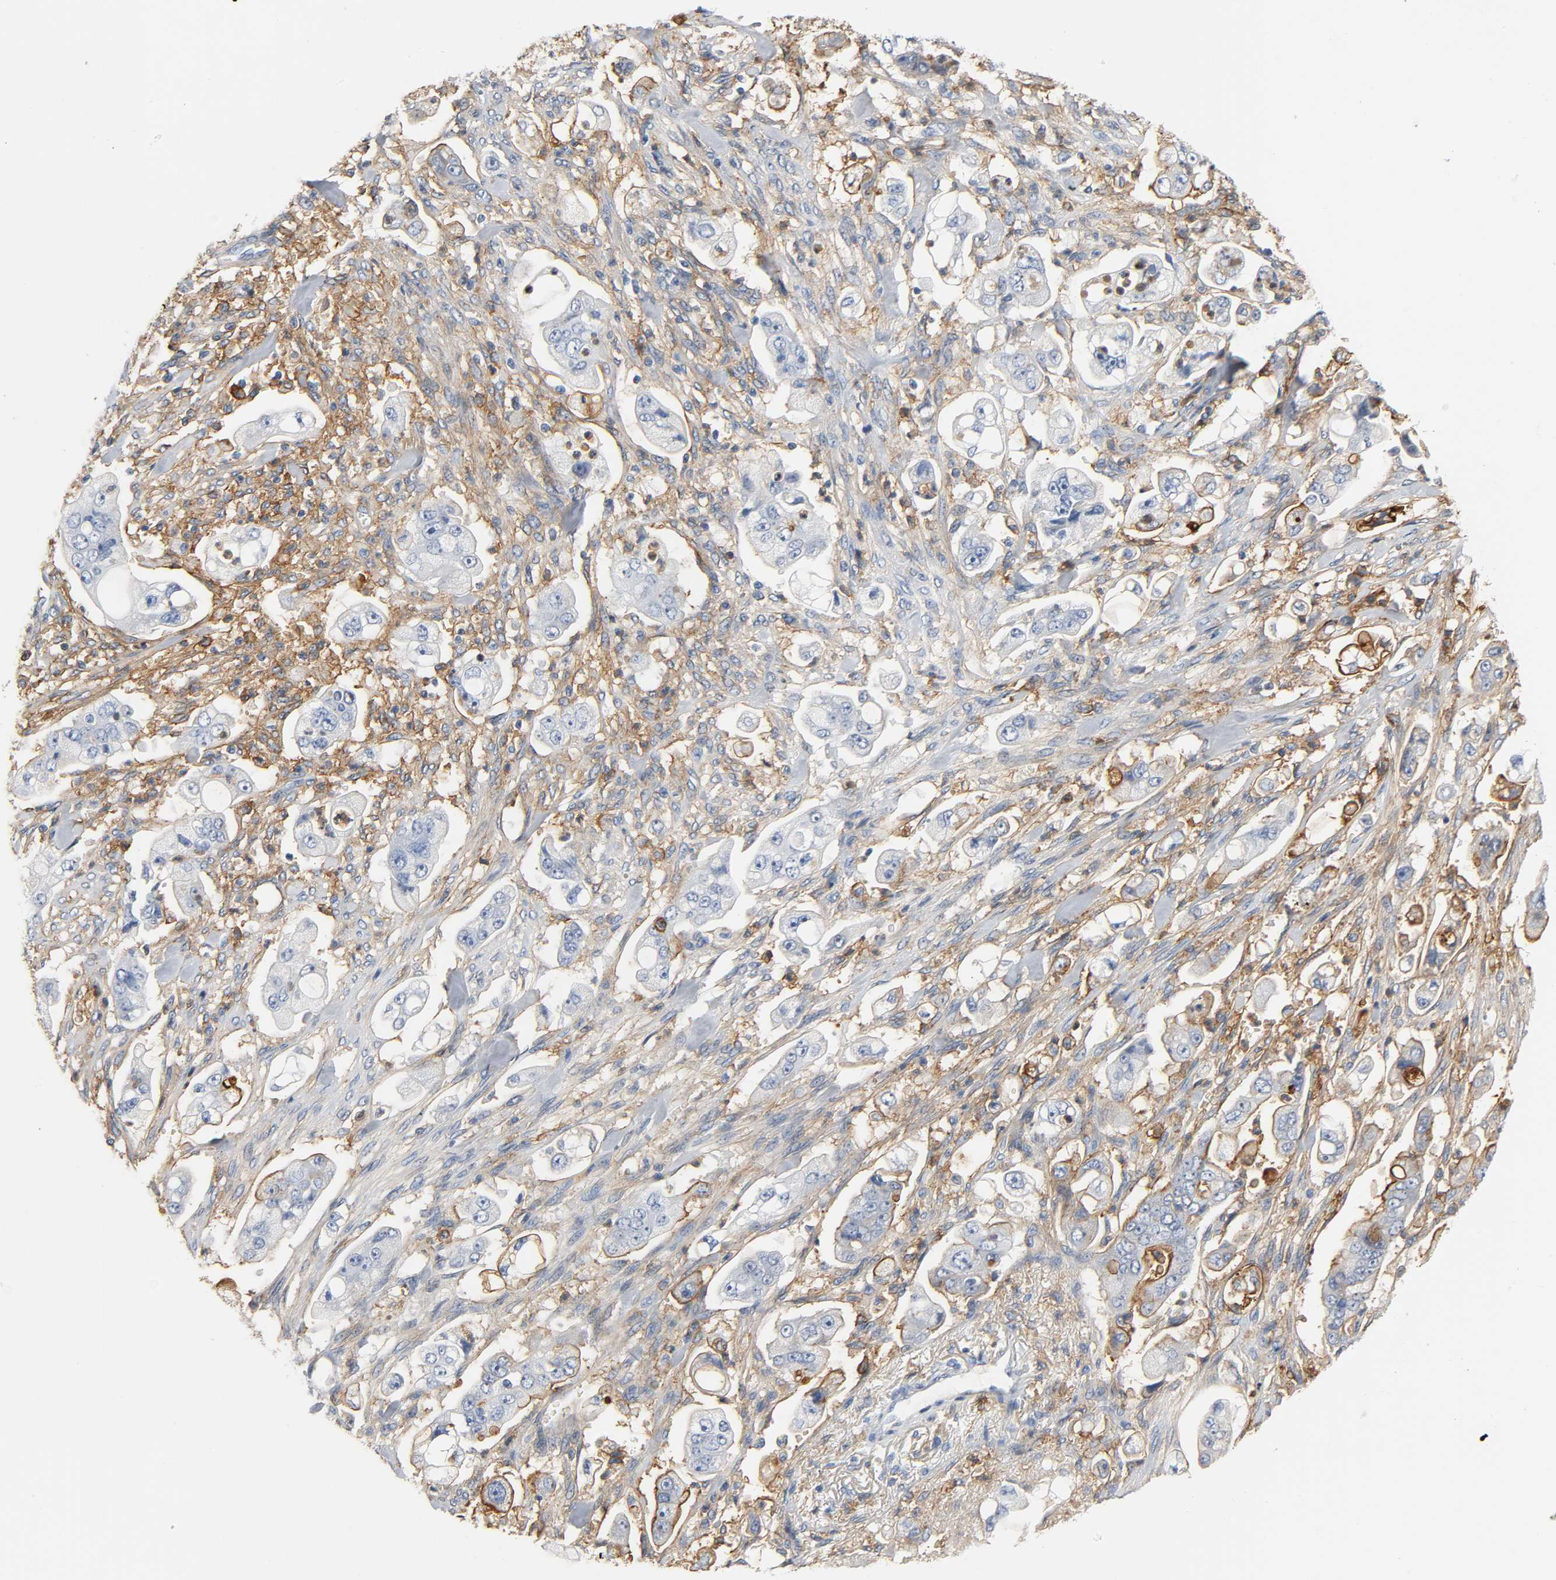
{"staining": {"intensity": "weak", "quantity": "<25%", "location": "cytoplasmic/membranous"}, "tissue": "stomach cancer", "cell_type": "Tumor cells", "image_type": "cancer", "snomed": [{"axis": "morphology", "description": "Adenocarcinoma, NOS"}, {"axis": "topography", "description": "Stomach"}], "caption": "An immunohistochemistry (IHC) image of stomach adenocarcinoma is shown. There is no staining in tumor cells of stomach adenocarcinoma.", "gene": "ANPEP", "patient": {"sex": "male", "age": 62}}